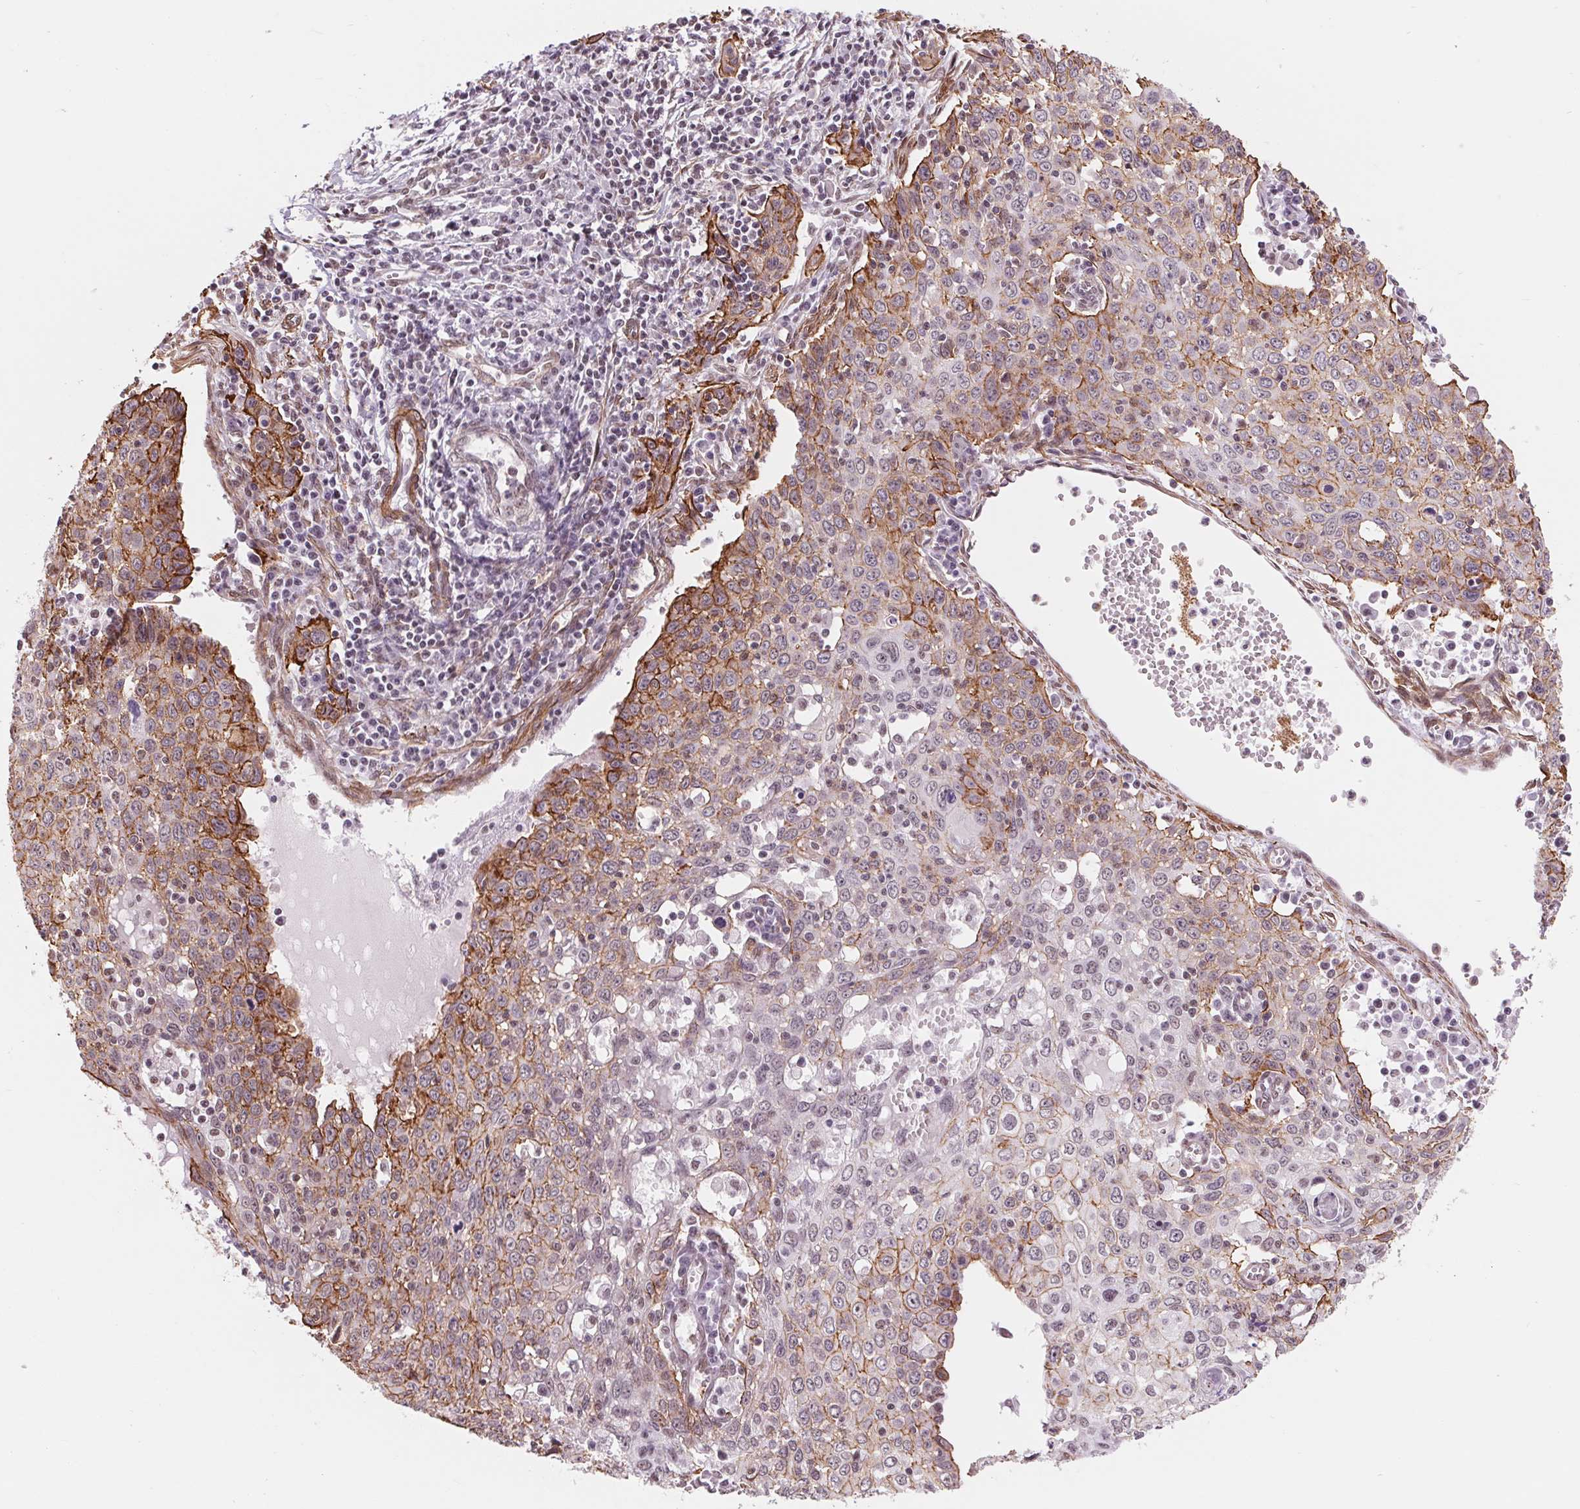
{"staining": {"intensity": "moderate", "quantity": "25%-75%", "location": "cytoplasmic/membranous"}, "tissue": "cervical cancer", "cell_type": "Tumor cells", "image_type": "cancer", "snomed": [{"axis": "morphology", "description": "Squamous cell carcinoma, NOS"}, {"axis": "topography", "description": "Cervix"}], "caption": "This is an image of immunohistochemistry staining of cervical cancer, which shows moderate staining in the cytoplasmic/membranous of tumor cells.", "gene": "BCAT1", "patient": {"sex": "female", "age": 38}}